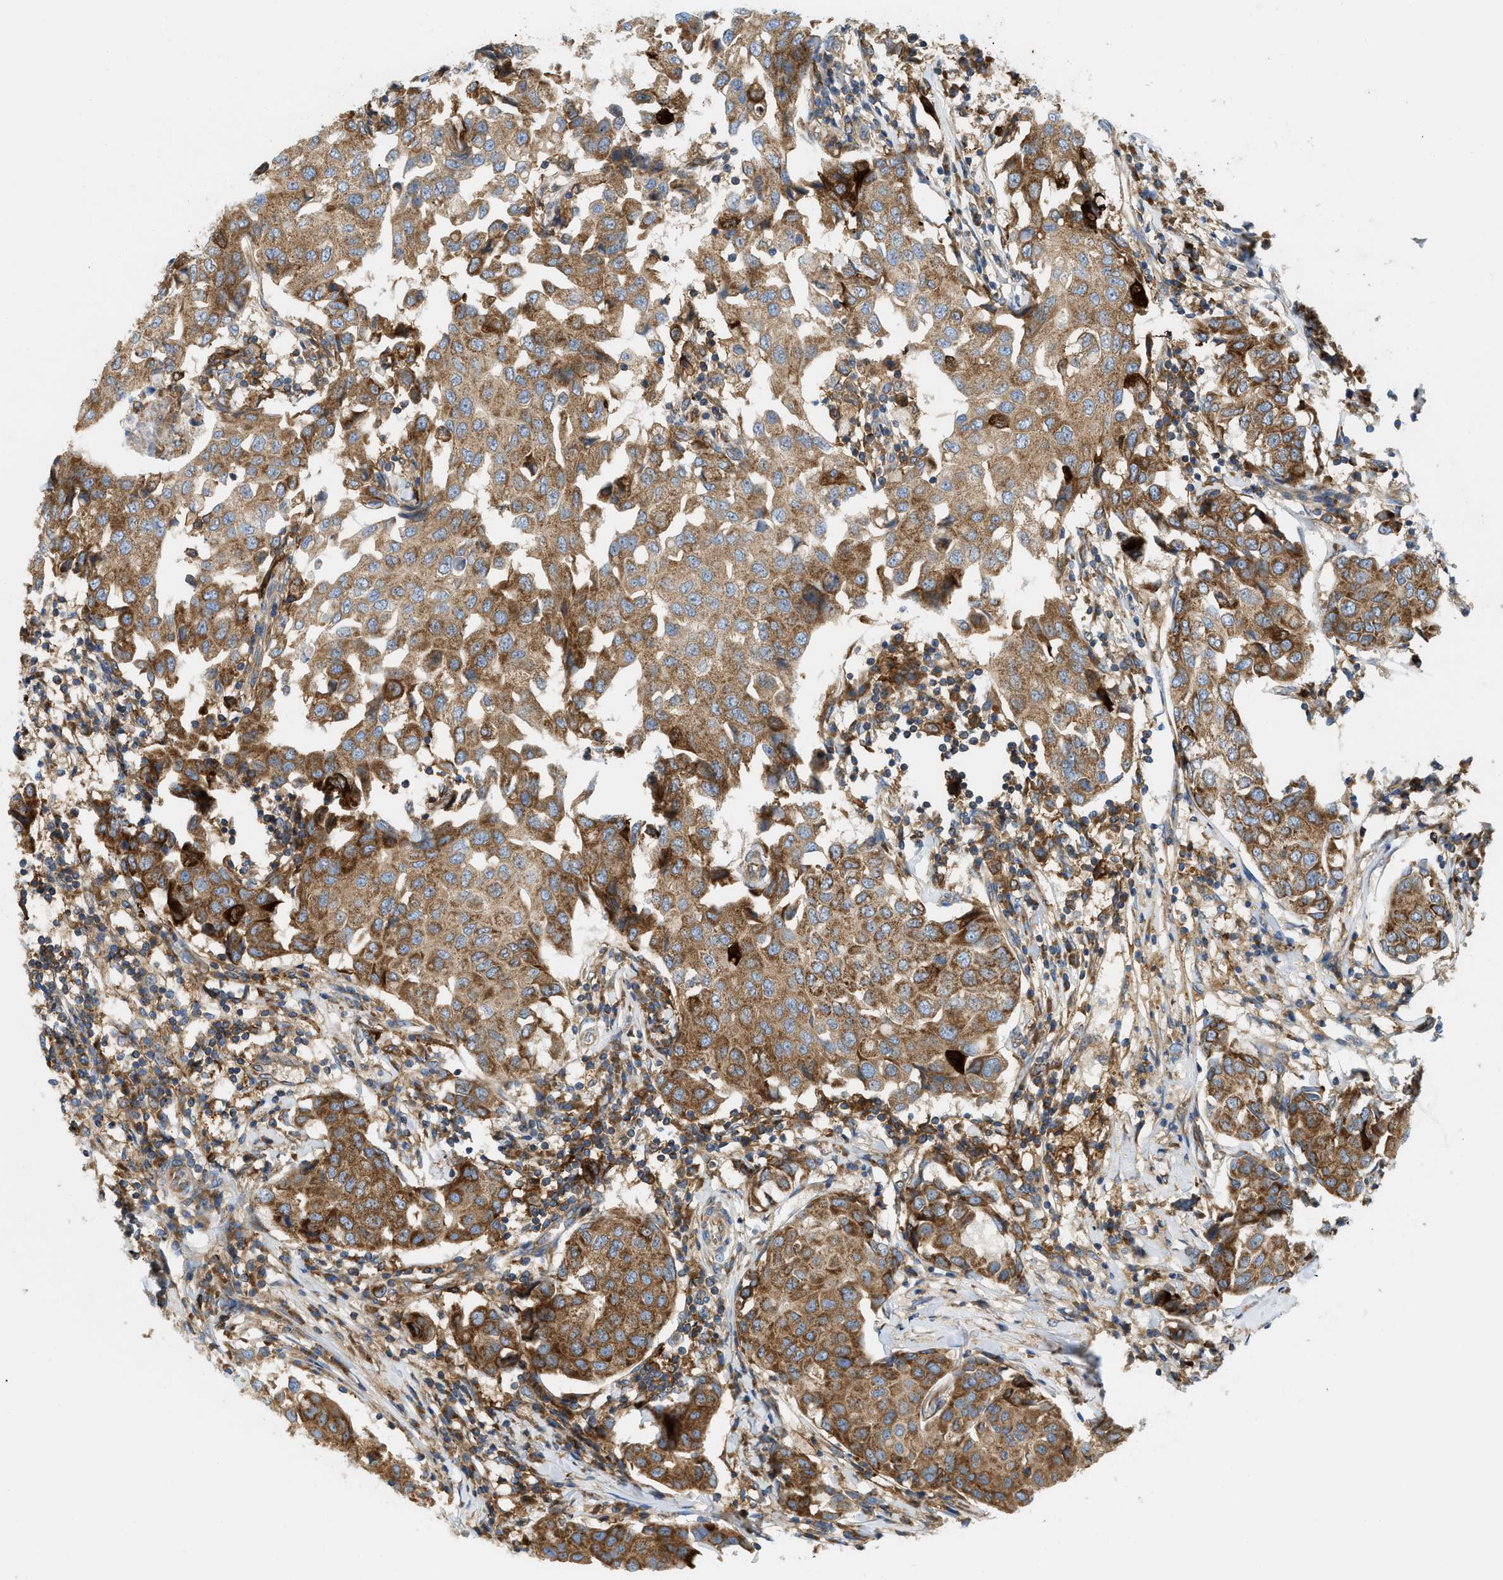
{"staining": {"intensity": "moderate", "quantity": ">75%", "location": "cytoplasmic/membranous"}, "tissue": "breast cancer", "cell_type": "Tumor cells", "image_type": "cancer", "snomed": [{"axis": "morphology", "description": "Duct carcinoma"}, {"axis": "topography", "description": "Breast"}], "caption": "IHC (DAB (3,3'-diaminobenzidine)) staining of human invasive ductal carcinoma (breast) reveals moderate cytoplasmic/membranous protein staining in about >75% of tumor cells.", "gene": "GPAT4", "patient": {"sex": "female", "age": 80}}